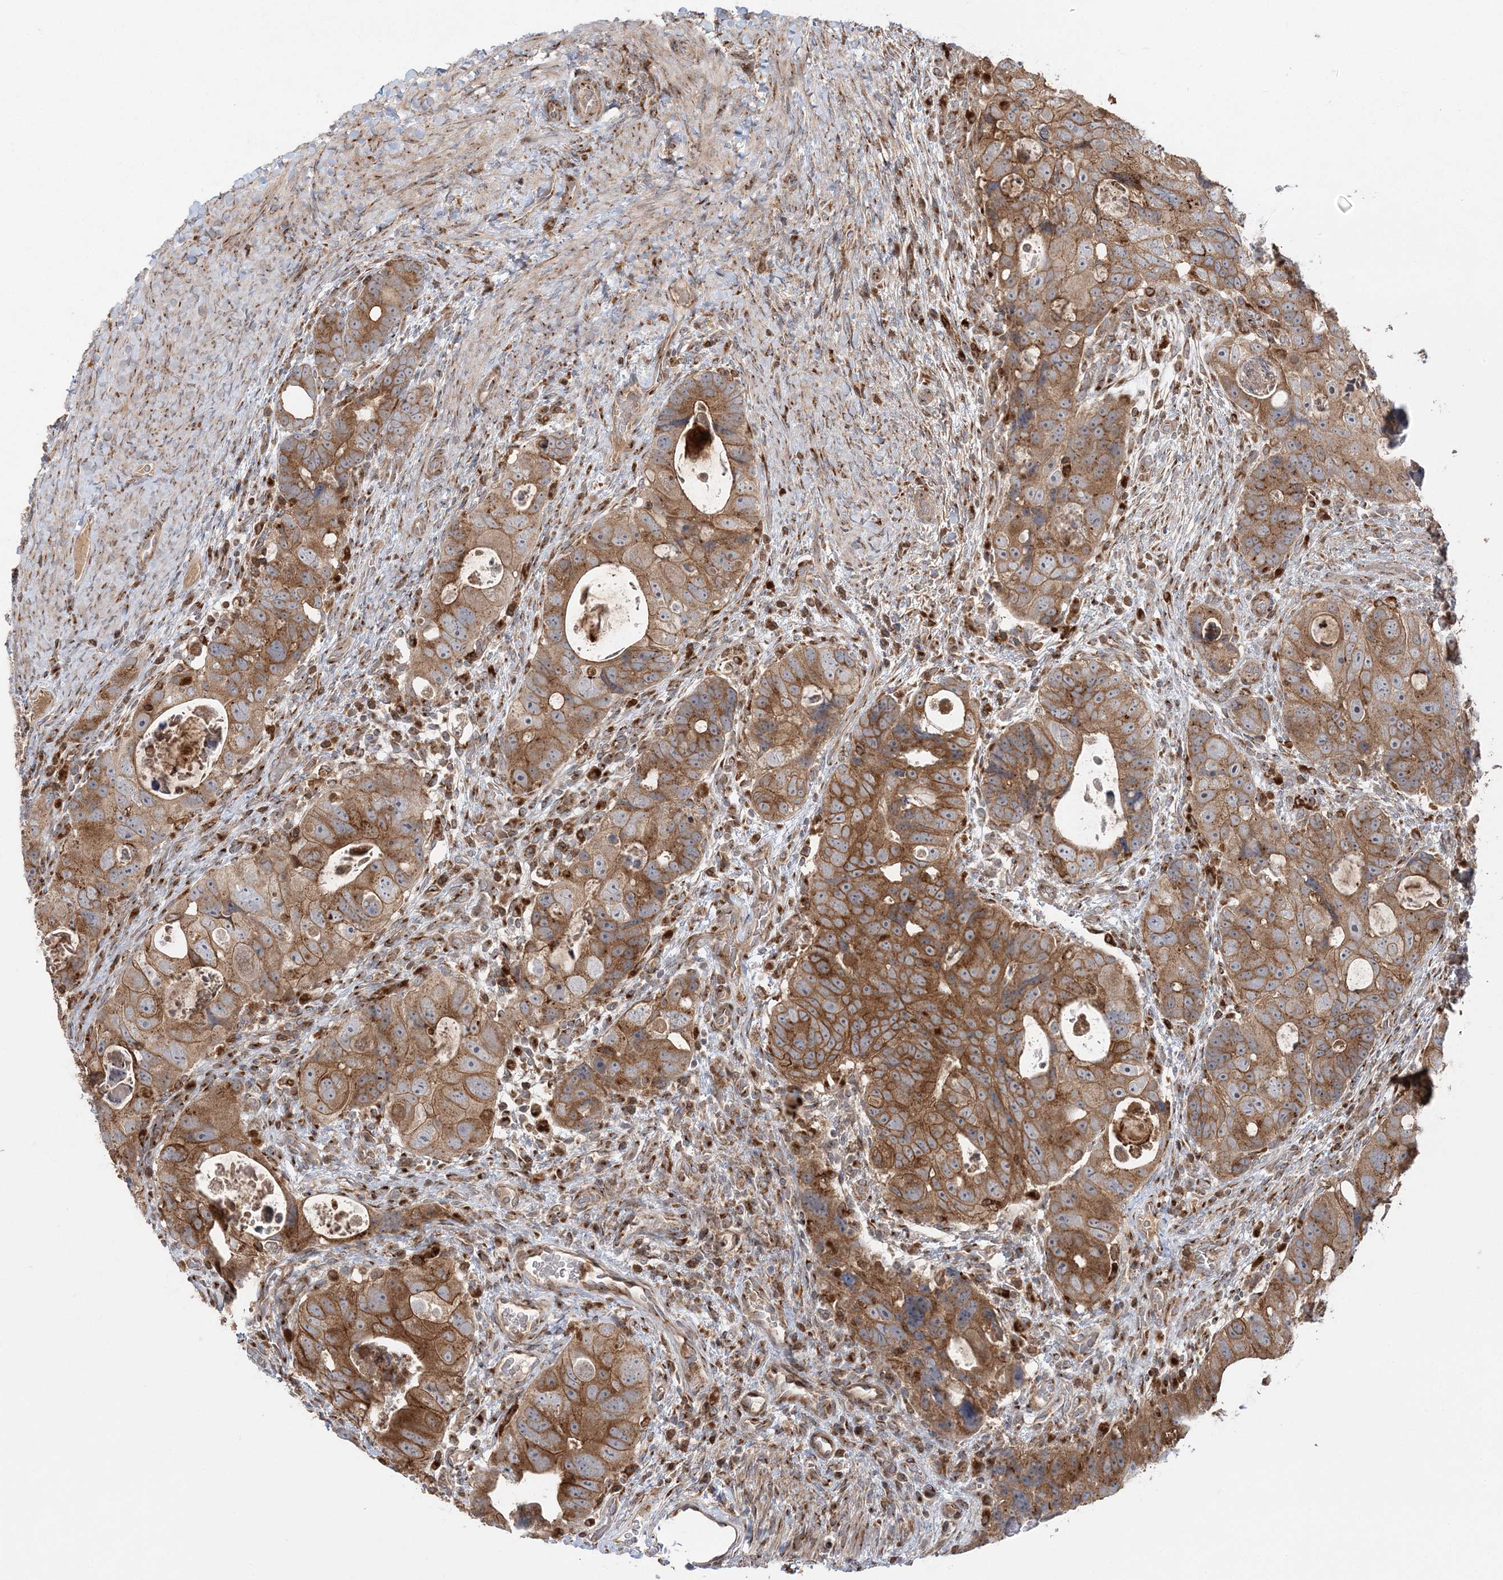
{"staining": {"intensity": "moderate", "quantity": ">75%", "location": "cytoplasmic/membranous"}, "tissue": "colorectal cancer", "cell_type": "Tumor cells", "image_type": "cancer", "snomed": [{"axis": "morphology", "description": "Adenocarcinoma, NOS"}, {"axis": "topography", "description": "Rectum"}], "caption": "A medium amount of moderate cytoplasmic/membranous expression is identified in about >75% of tumor cells in colorectal adenocarcinoma tissue. Ihc stains the protein of interest in brown and the nuclei are stained blue.", "gene": "ABCC3", "patient": {"sex": "male", "age": 59}}